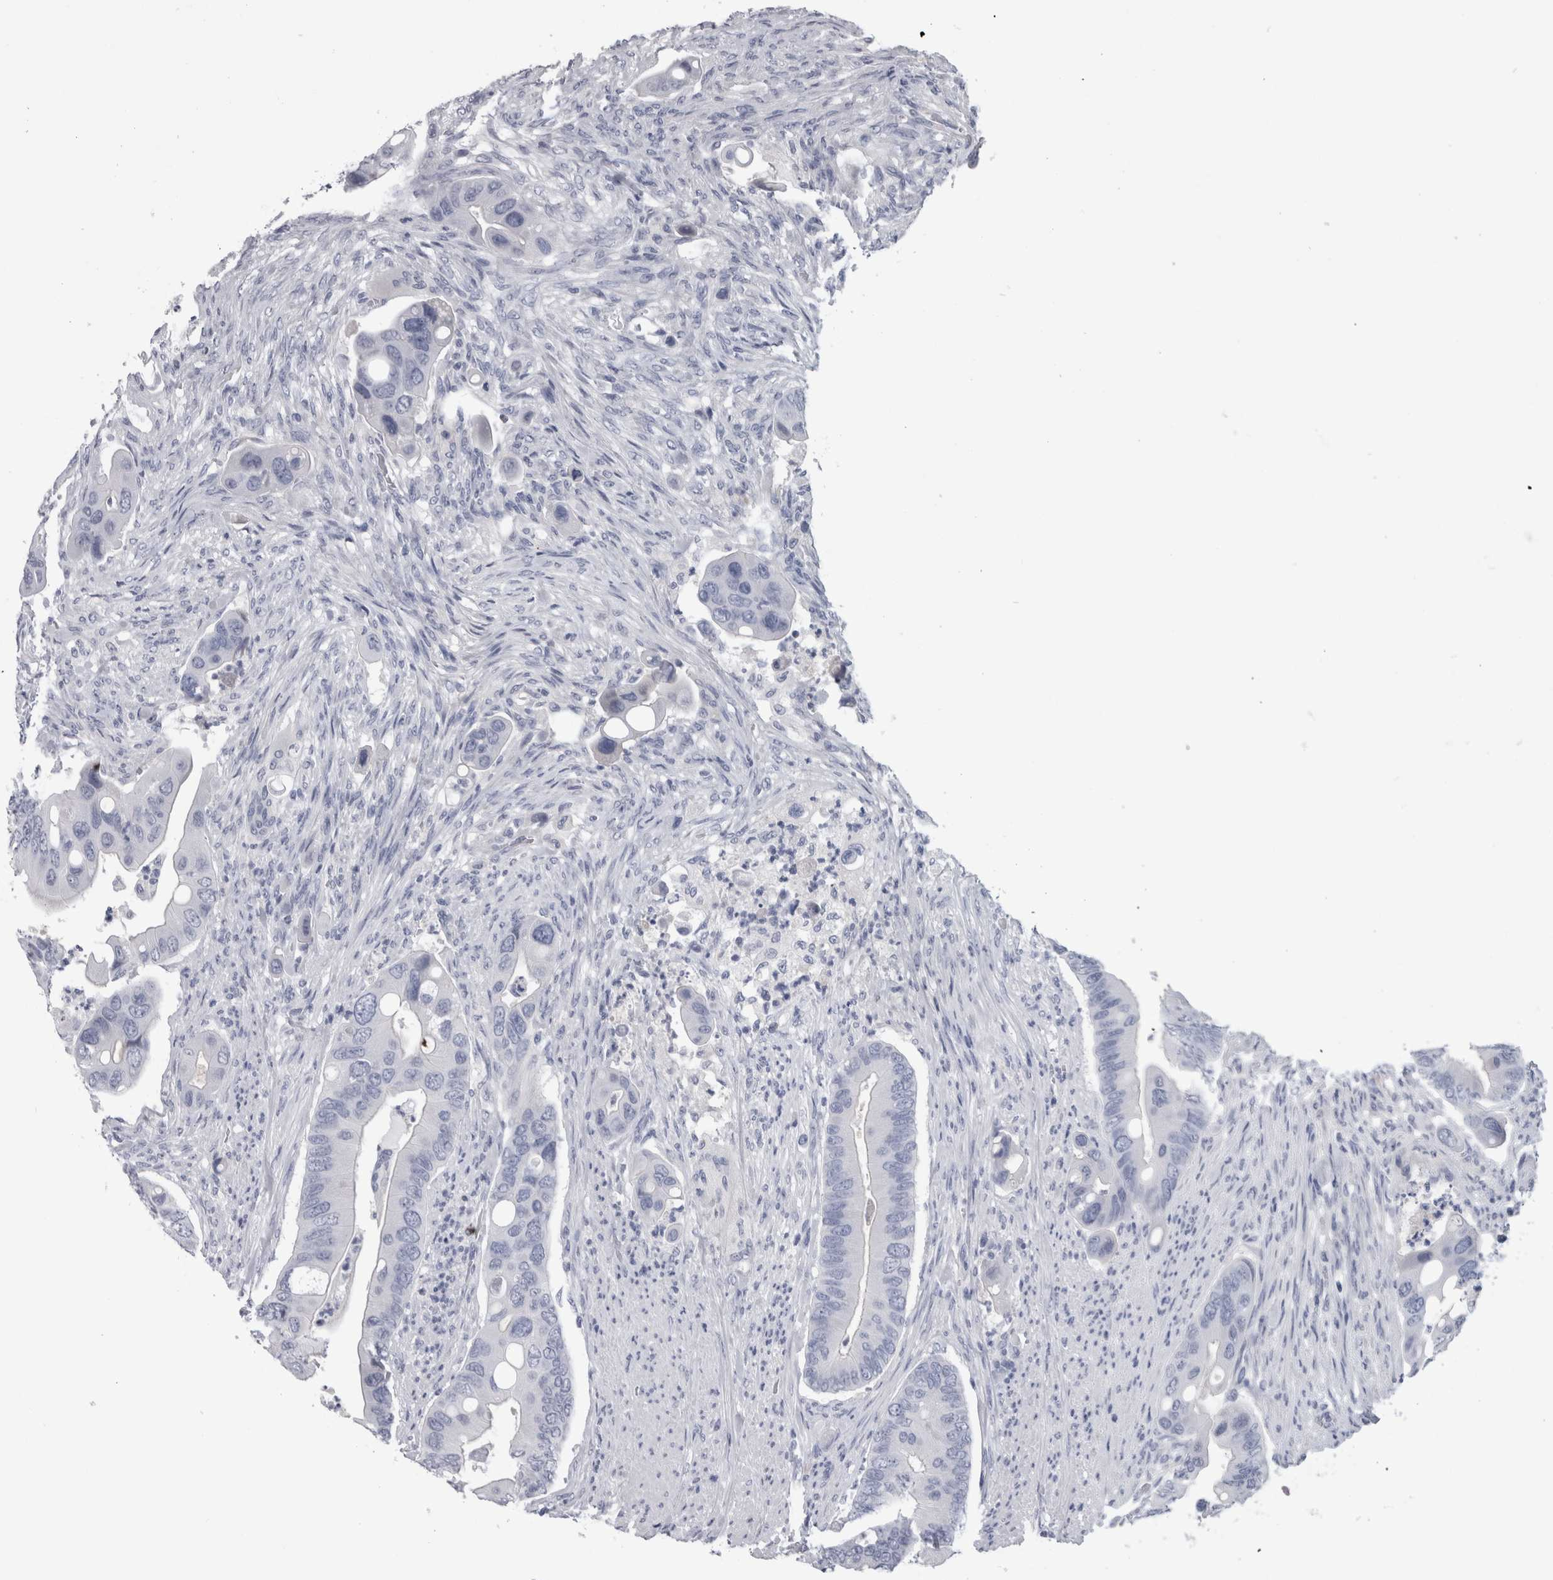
{"staining": {"intensity": "negative", "quantity": "none", "location": "none"}, "tissue": "colorectal cancer", "cell_type": "Tumor cells", "image_type": "cancer", "snomed": [{"axis": "morphology", "description": "Adenocarcinoma, NOS"}, {"axis": "topography", "description": "Rectum"}], "caption": "High magnification brightfield microscopy of colorectal cancer stained with DAB (brown) and counterstained with hematoxylin (blue): tumor cells show no significant staining.", "gene": "PAX5", "patient": {"sex": "female", "age": 57}}